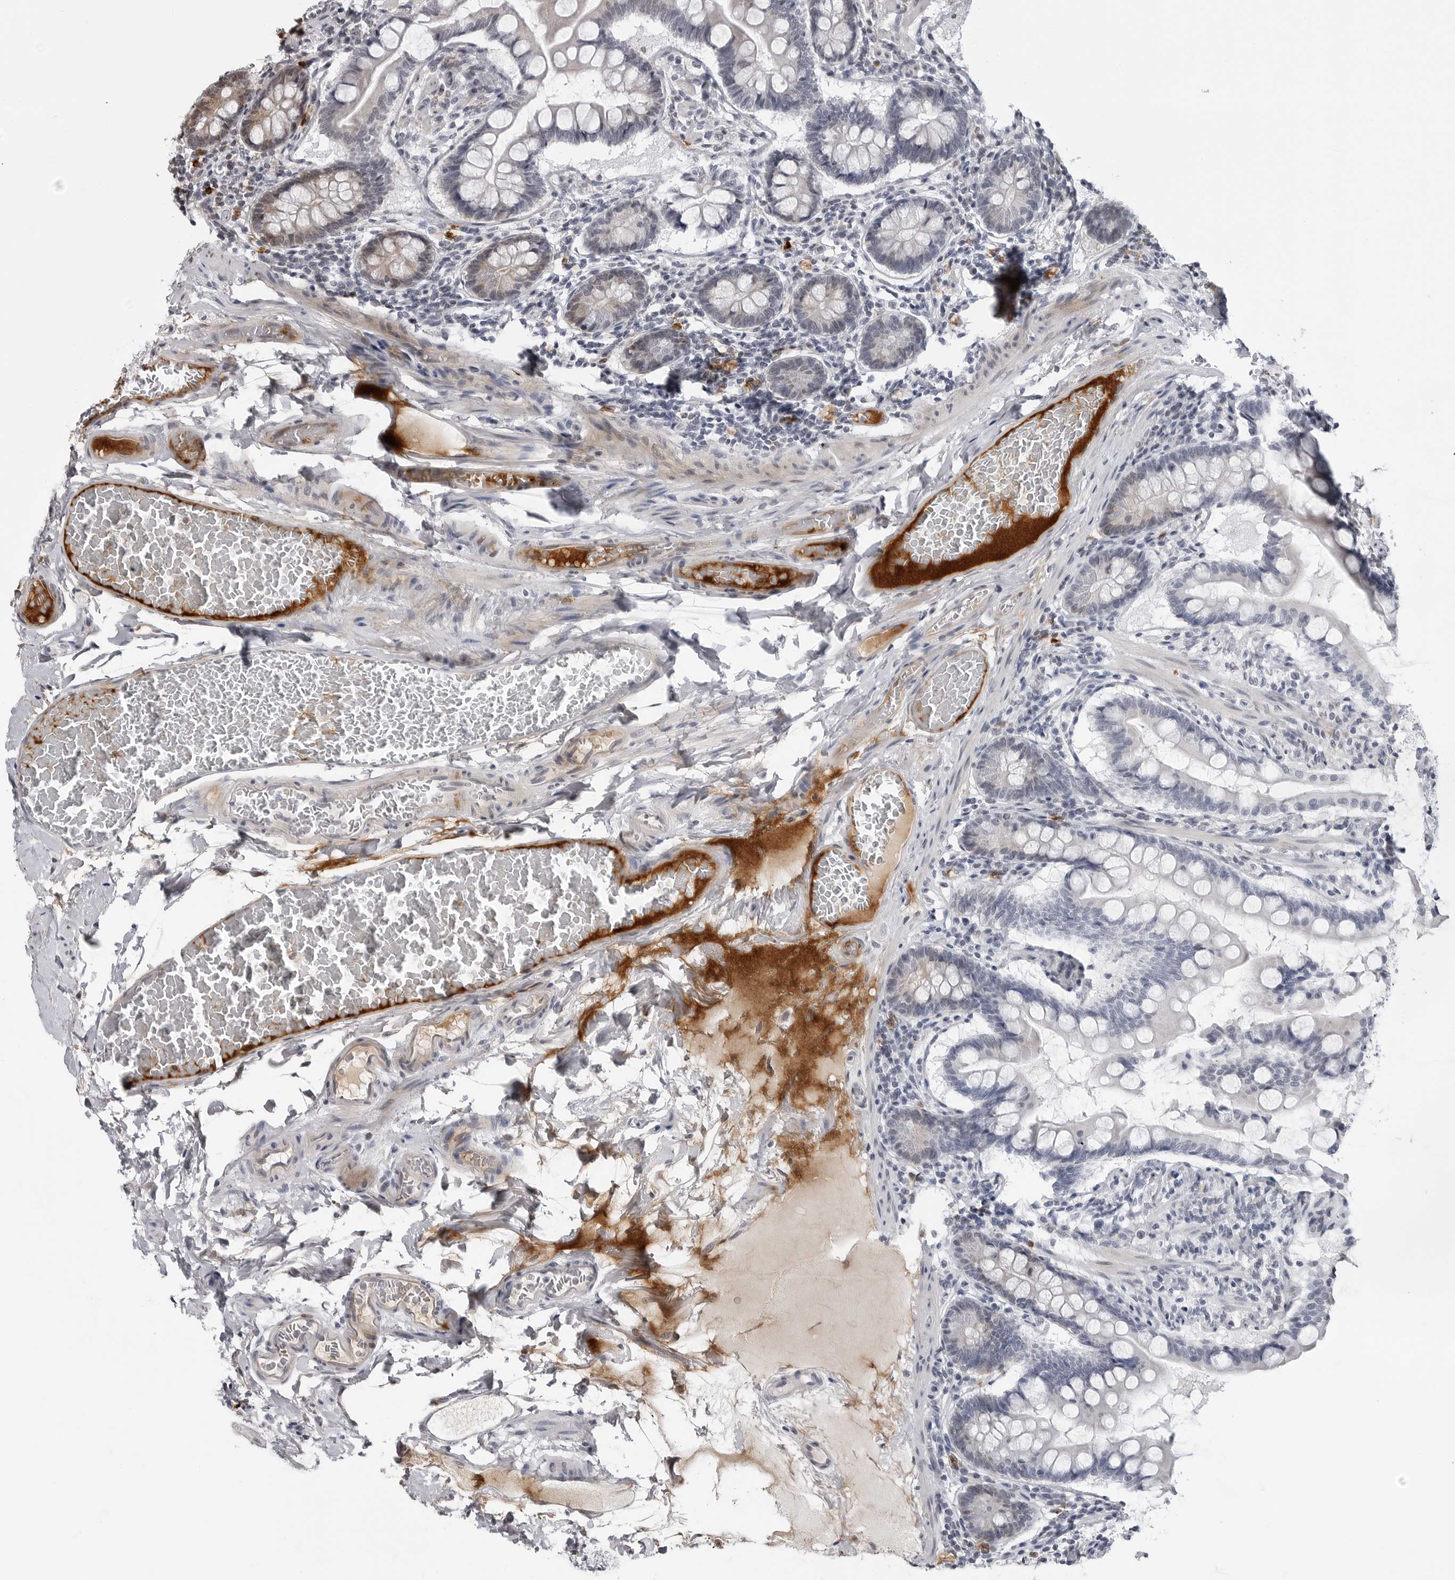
{"staining": {"intensity": "negative", "quantity": "none", "location": "none"}, "tissue": "small intestine", "cell_type": "Glandular cells", "image_type": "normal", "snomed": [{"axis": "morphology", "description": "Normal tissue, NOS"}, {"axis": "topography", "description": "Small intestine"}], "caption": "Unremarkable small intestine was stained to show a protein in brown. There is no significant positivity in glandular cells. (DAB (3,3'-diaminobenzidine) immunohistochemistry with hematoxylin counter stain).", "gene": "CXCR5", "patient": {"sex": "male", "age": 41}}